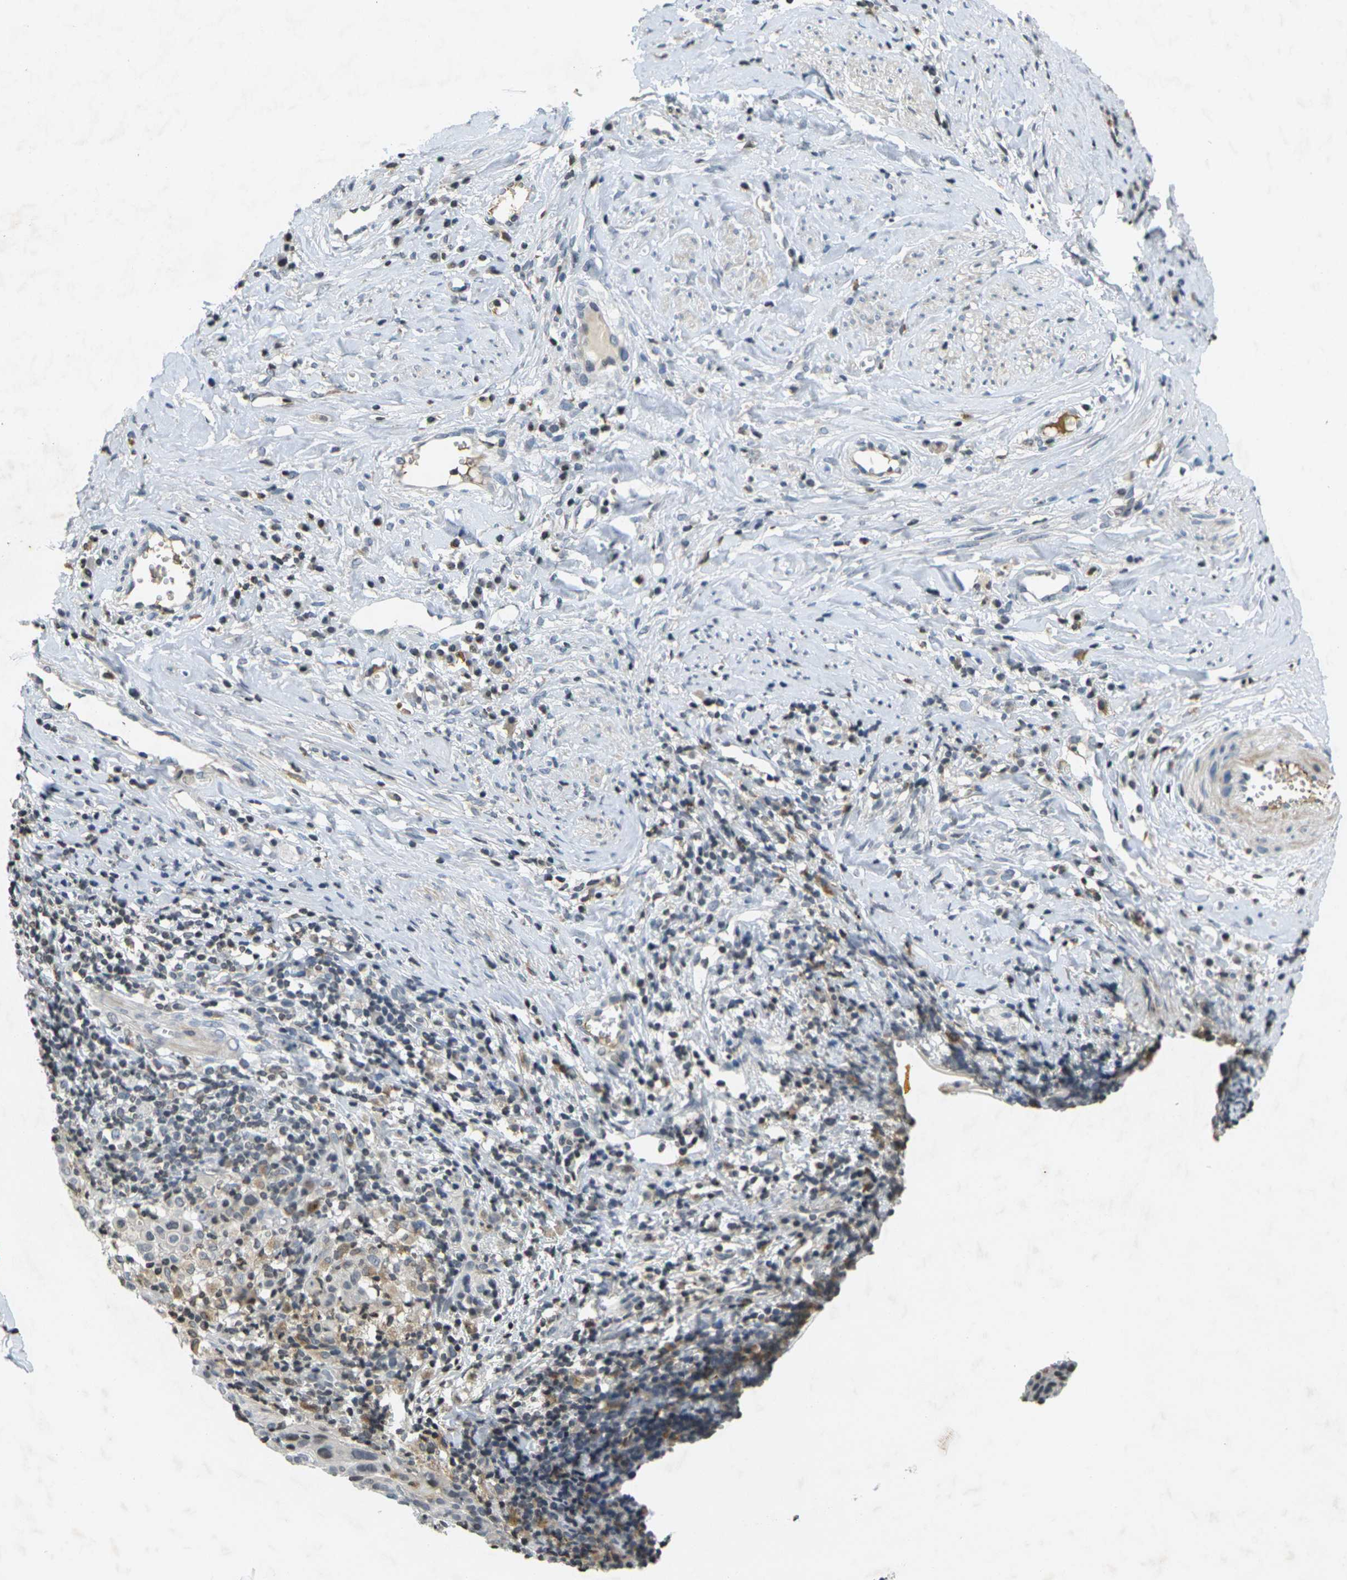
{"staining": {"intensity": "negative", "quantity": "none", "location": "none"}, "tissue": "cervical cancer", "cell_type": "Tumor cells", "image_type": "cancer", "snomed": [{"axis": "morphology", "description": "Squamous cell carcinoma, NOS"}, {"axis": "topography", "description": "Cervix"}], "caption": "Immunohistochemical staining of human cervical squamous cell carcinoma reveals no significant staining in tumor cells.", "gene": "C1QC", "patient": {"sex": "female", "age": 40}}